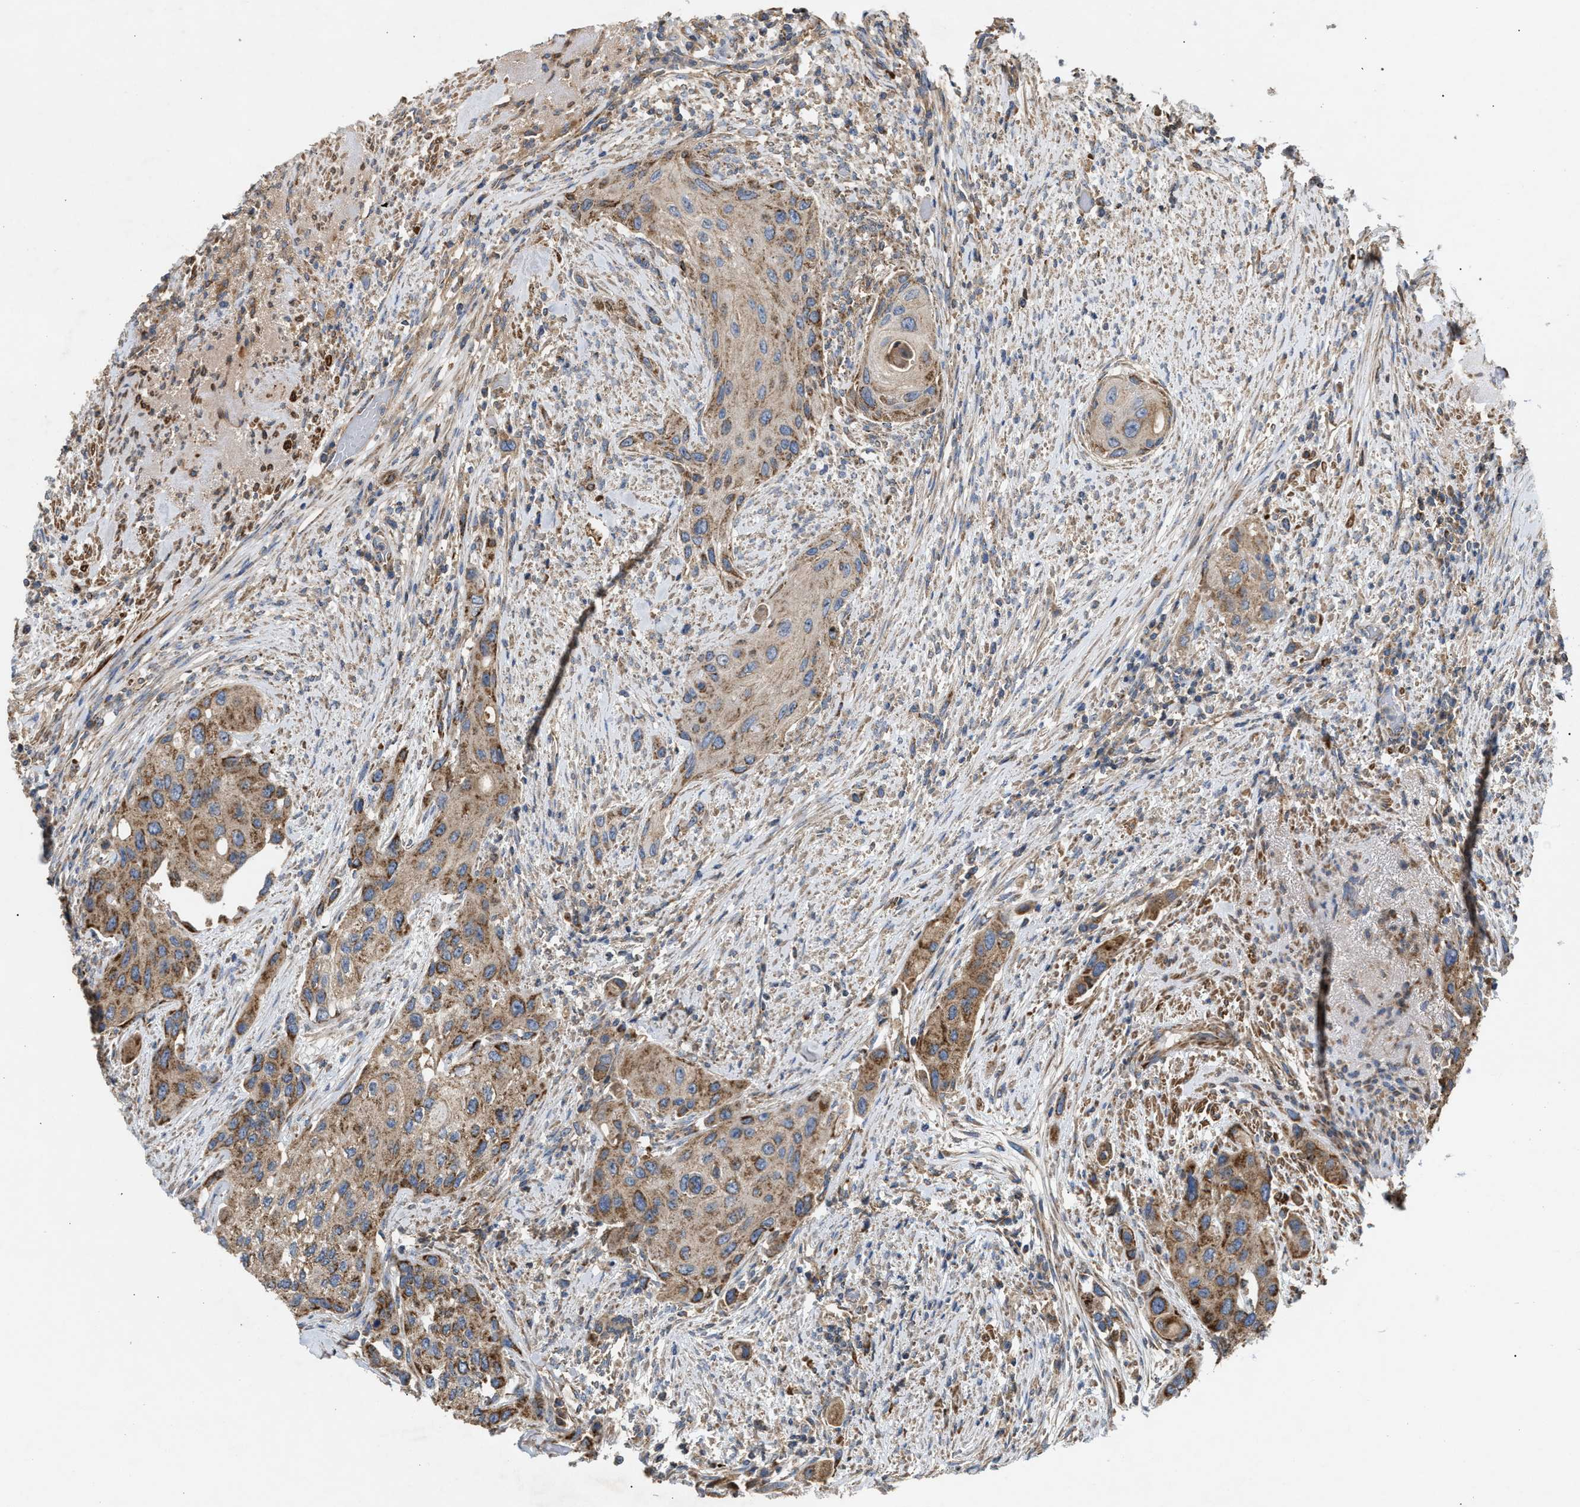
{"staining": {"intensity": "moderate", "quantity": ">75%", "location": "cytoplasmic/membranous"}, "tissue": "urothelial cancer", "cell_type": "Tumor cells", "image_type": "cancer", "snomed": [{"axis": "morphology", "description": "Urothelial carcinoma, High grade"}, {"axis": "topography", "description": "Urinary bladder"}], "caption": "Brown immunohistochemical staining in human urothelial cancer demonstrates moderate cytoplasmic/membranous positivity in about >75% of tumor cells.", "gene": "TACO1", "patient": {"sex": "female", "age": 56}}